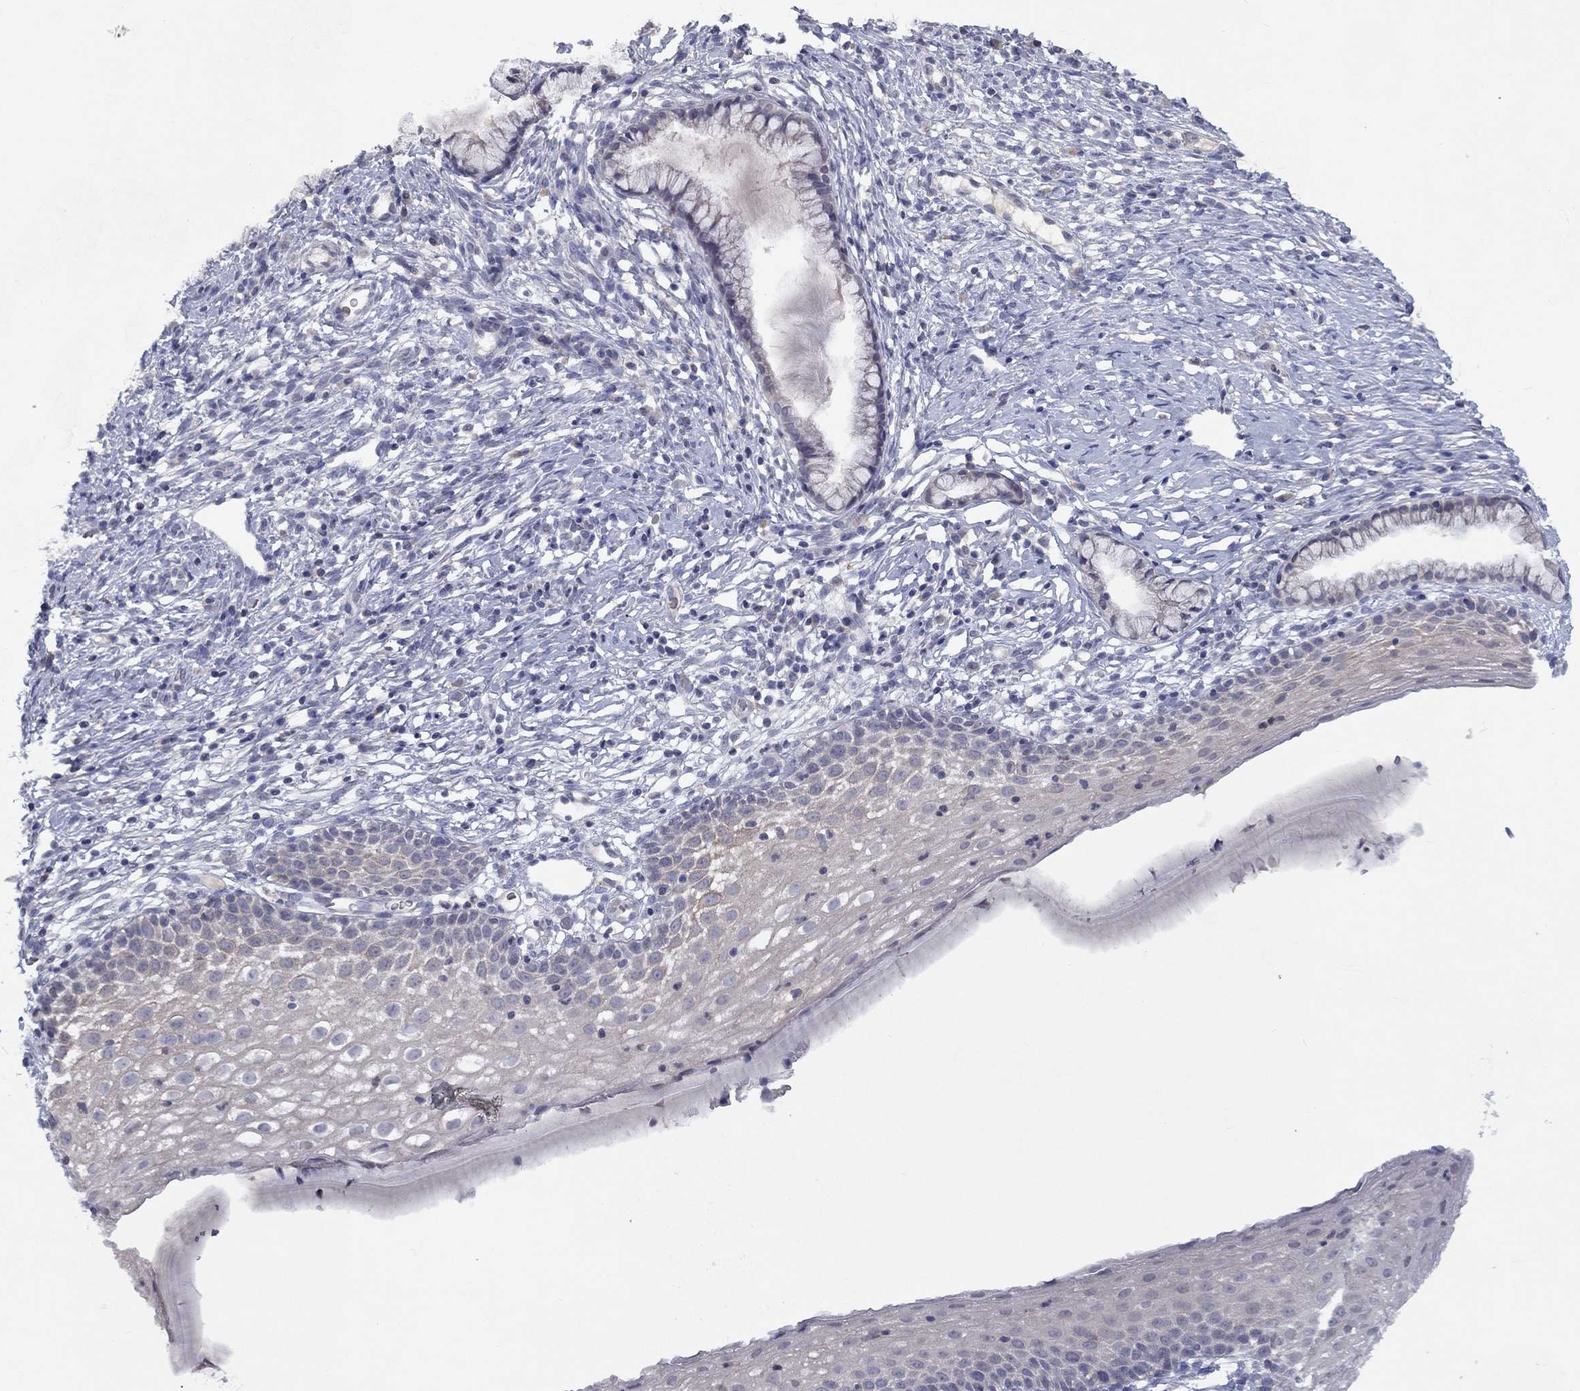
{"staining": {"intensity": "negative", "quantity": "none", "location": "none"}, "tissue": "cervix", "cell_type": "Glandular cells", "image_type": "normal", "snomed": [{"axis": "morphology", "description": "Normal tissue, NOS"}, {"axis": "topography", "description": "Cervix"}], "caption": "DAB (3,3'-diaminobenzidine) immunohistochemical staining of benign cervix demonstrates no significant staining in glandular cells.", "gene": "CACNA1A", "patient": {"sex": "female", "age": 39}}